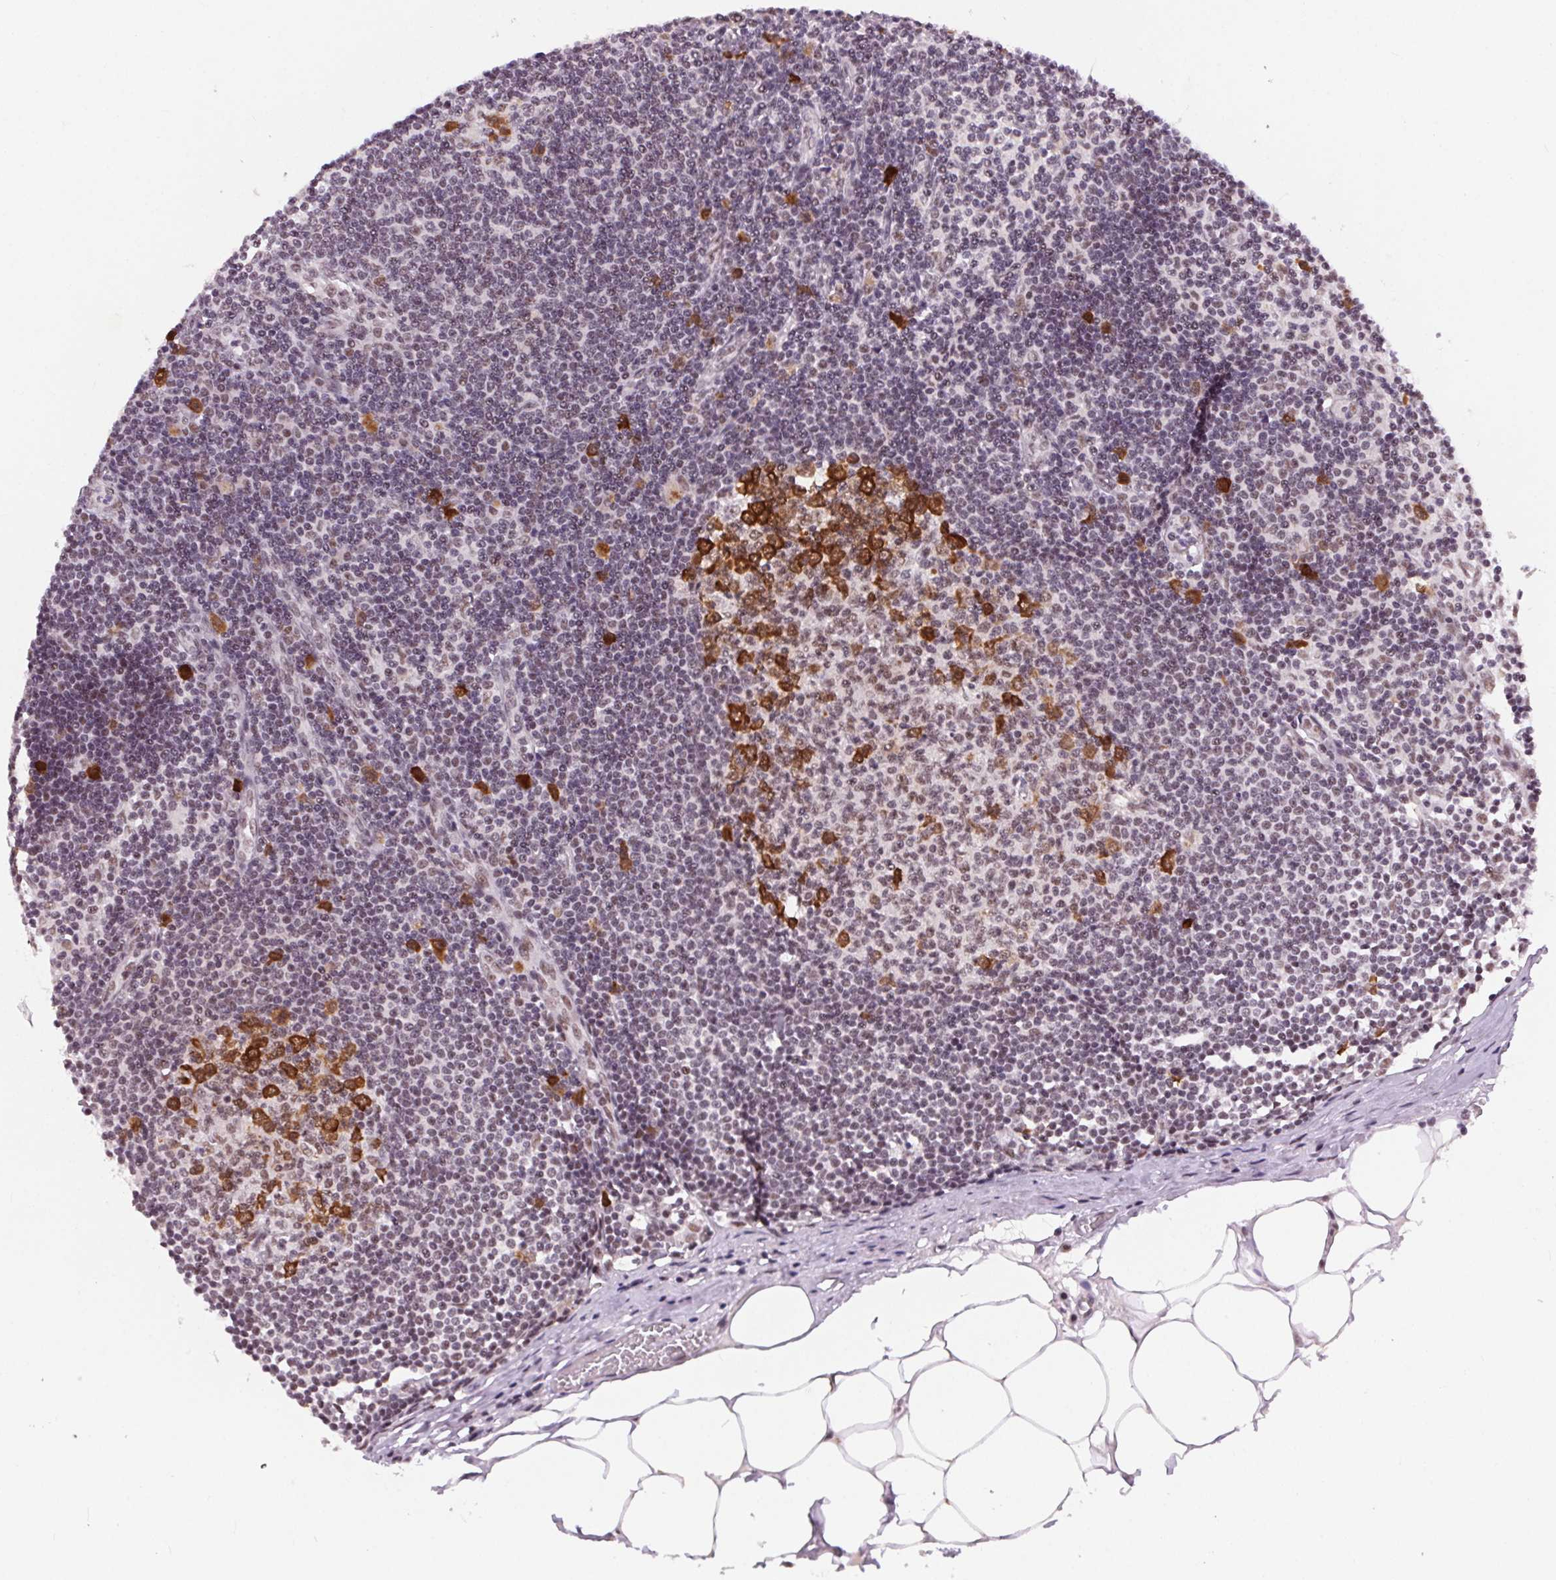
{"staining": {"intensity": "strong", "quantity": "<25%", "location": "cytoplasmic/membranous,nuclear"}, "tissue": "lymph node", "cell_type": "Germinal center cells", "image_type": "normal", "snomed": [{"axis": "morphology", "description": "Normal tissue, NOS"}, {"axis": "topography", "description": "Lymph node"}], "caption": "Lymph node stained with immunohistochemistry displays strong cytoplasmic/membranous,nuclear positivity in about <25% of germinal center cells.", "gene": "CD2BP2", "patient": {"sex": "female", "age": 69}}